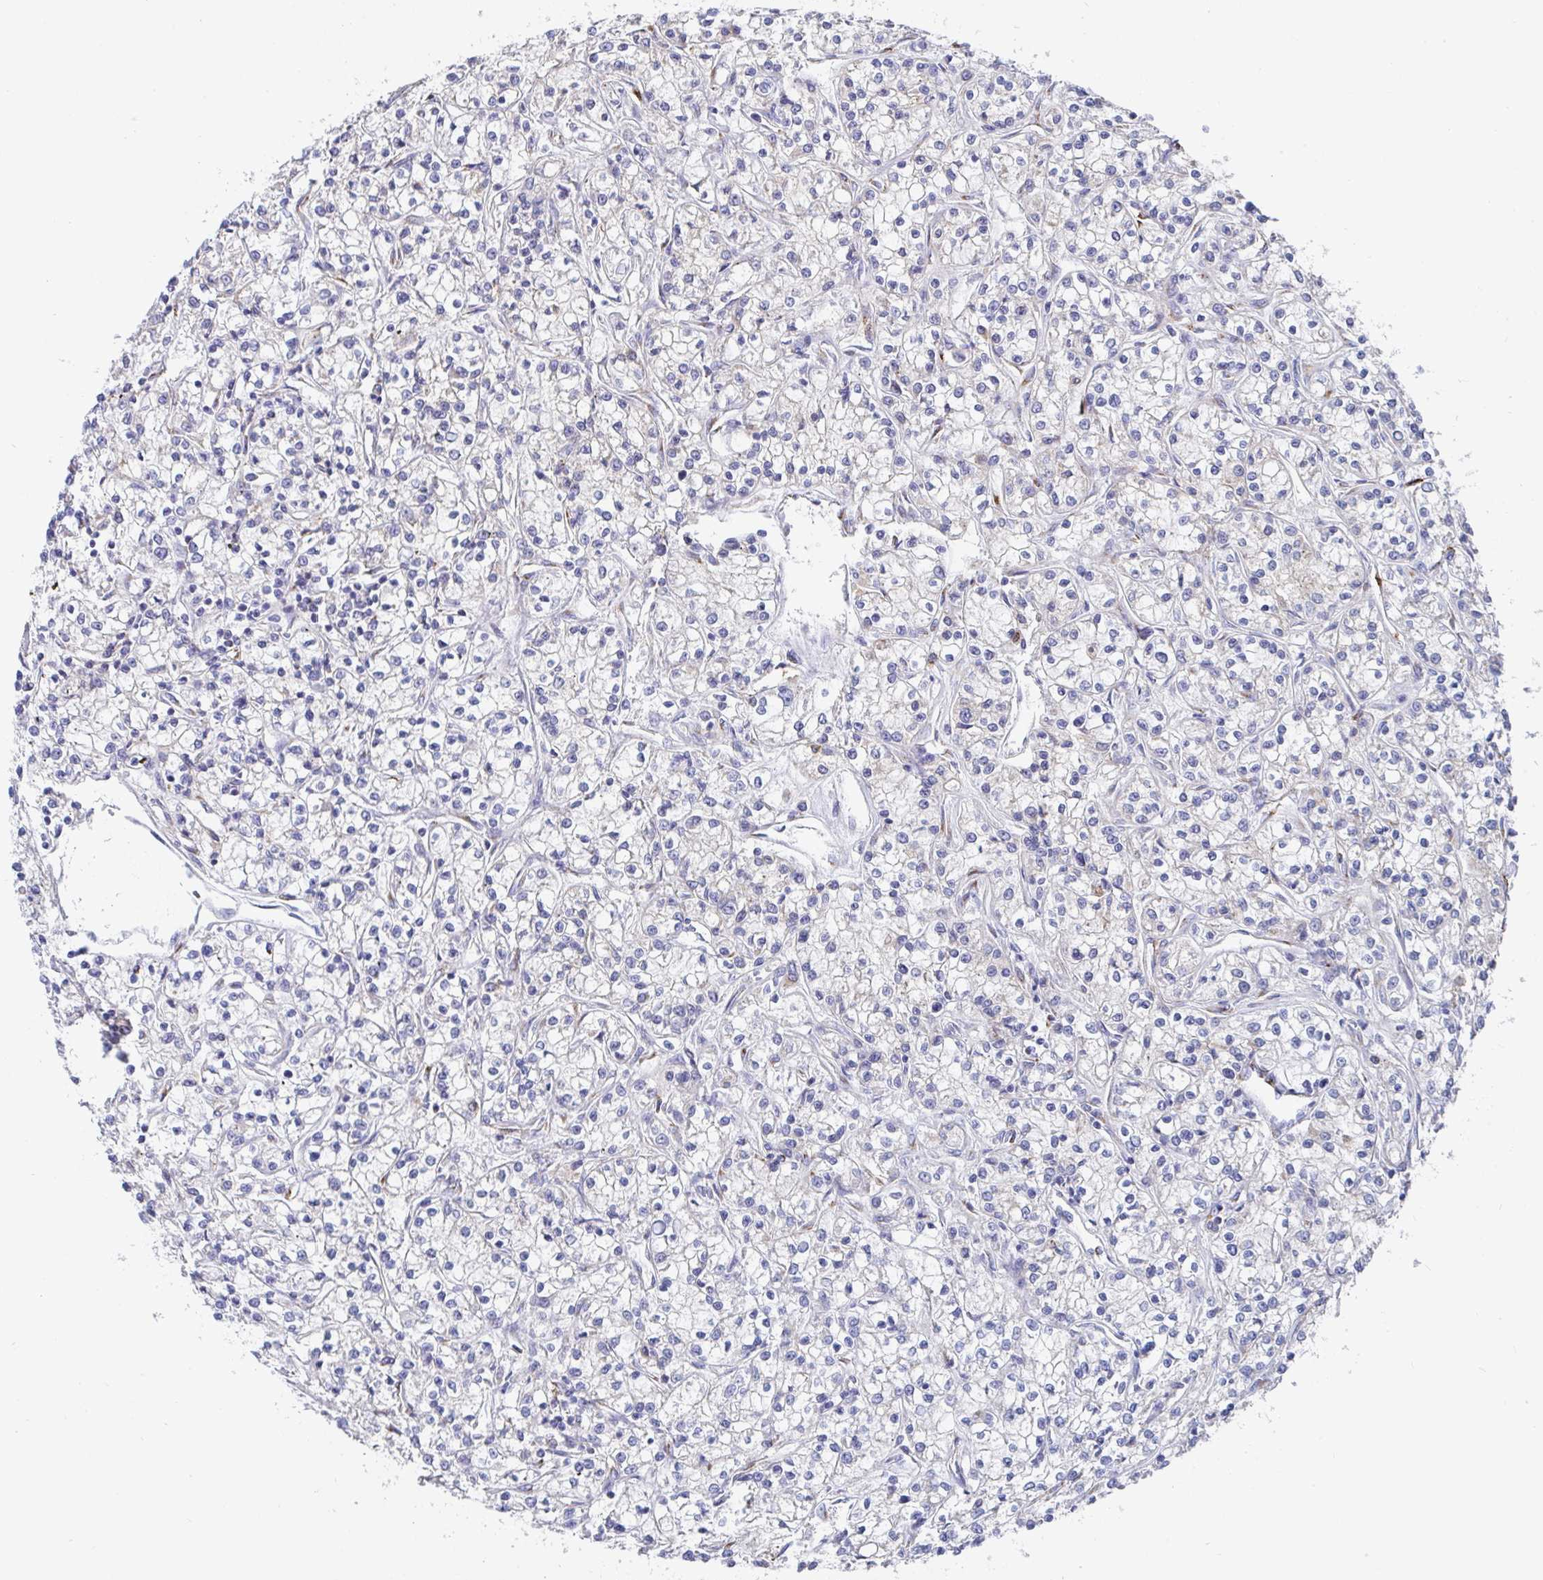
{"staining": {"intensity": "negative", "quantity": "none", "location": "none"}, "tissue": "renal cancer", "cell_type": "Tumor cells", "image_type": "cancer", "snomed": [{"axis": "morphology", "description": "Adenocarcinoma, NOS"}, {"axis": "topography", "description": "Kidney"}], "caption": "Renal adenocarcinoma was stained to show a protein in brown. There is no significant positivity in tumor cells. (DAB IHC visualized using brightfield microscopy, high magnification).", "gene": "TAS2R39", "patient": {"sex": "female", "age": 59}}